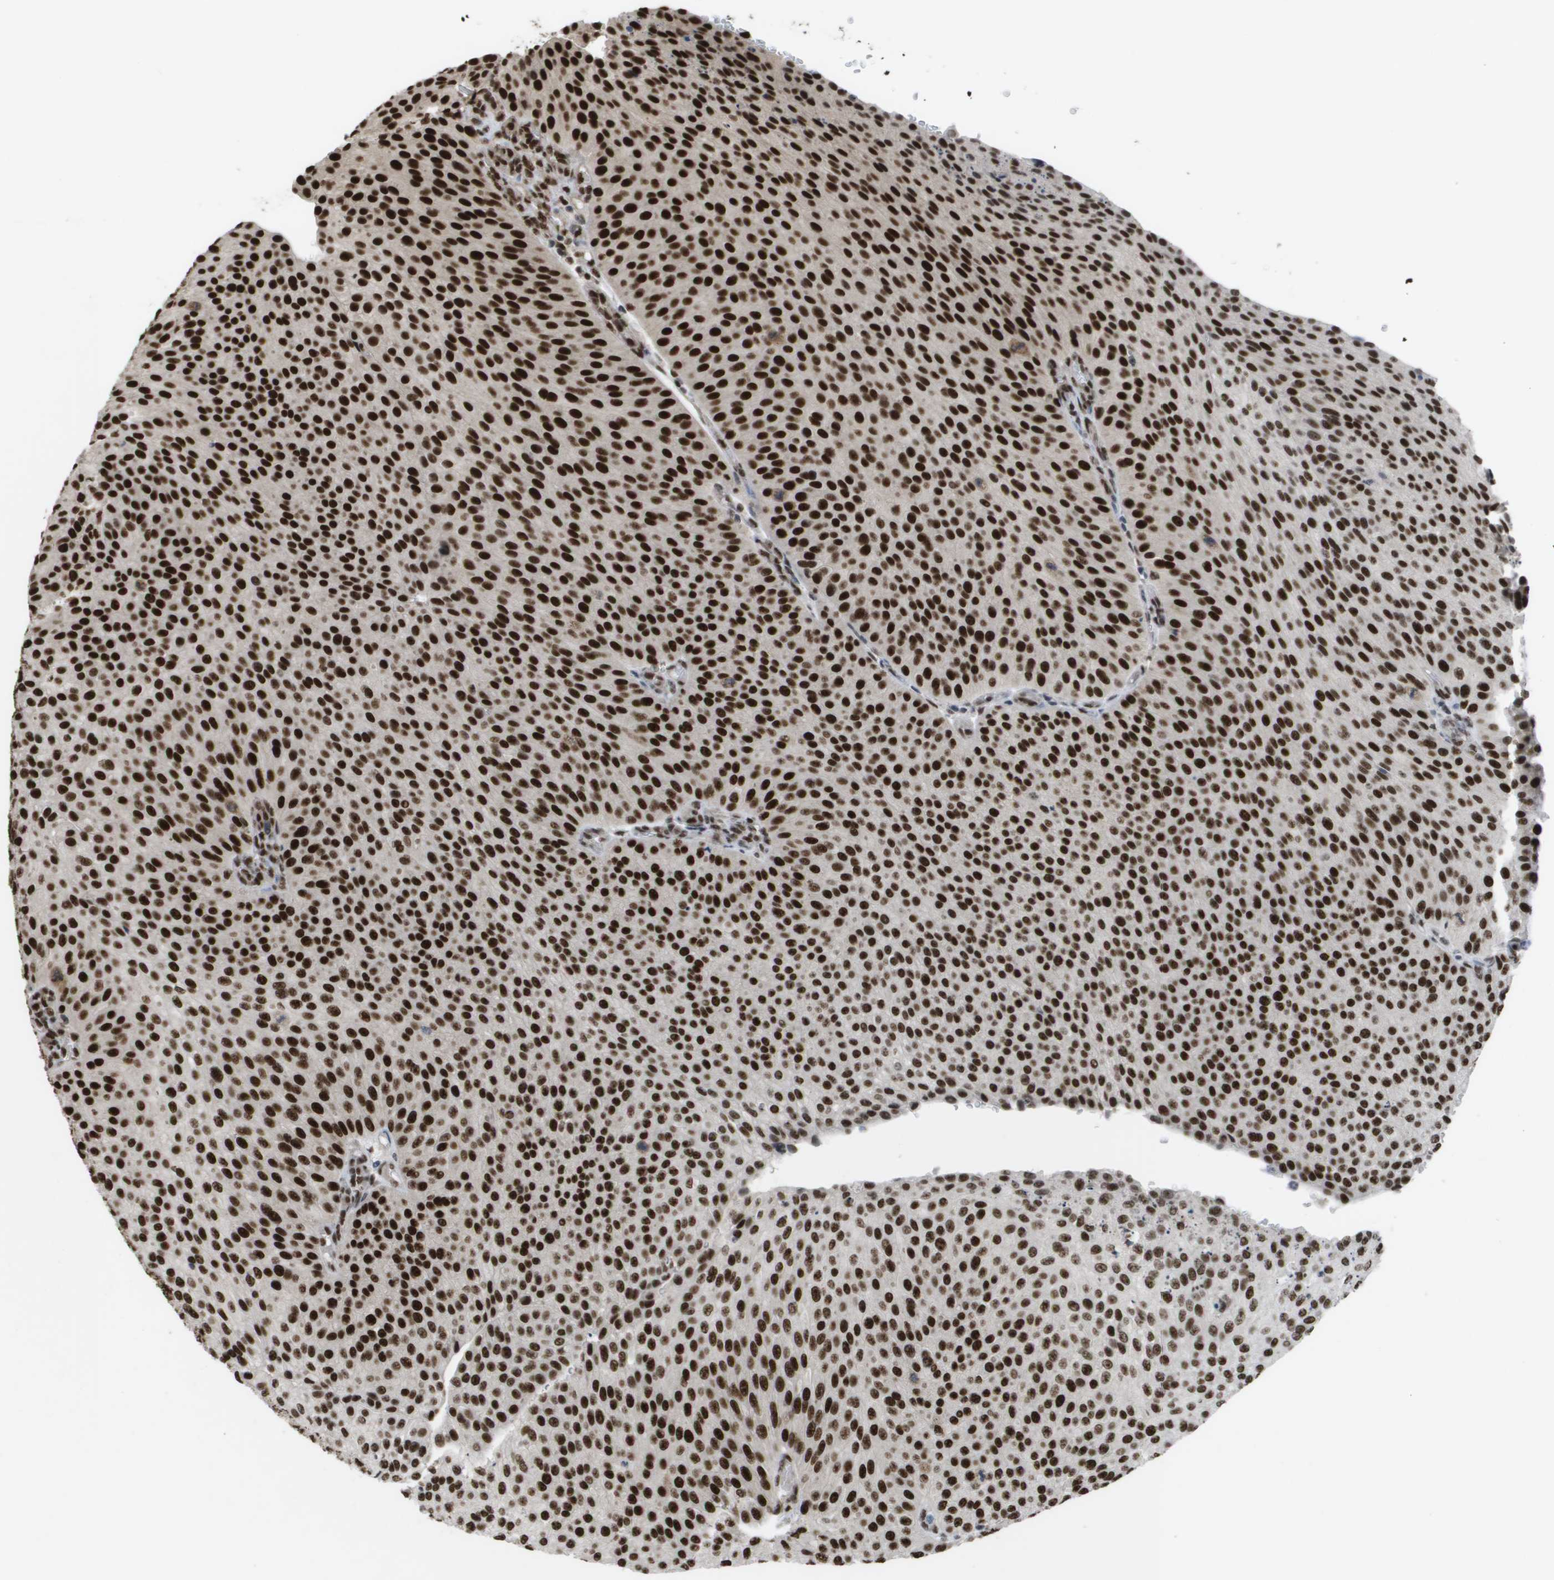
{"staining": {"intensity": "strong", "quantity": ">75%", "location": "nuclear"}, "tissue": "urothelial cancer", "cell_type": "Tumor cells", "image_type": "cancer", "snomed": [{"axis": "morphology", "description": "Urothelial carcinoma, Low grade"}, {"axis": "topography", "description": "Smooth muscle"}, {"axis": "topography", "description": "Urinary bladder"}], "caption": "Immunohistochemistry image of human urothelial cancer stained for a protein (brown), which displays high levels of strong nuclear expression in approximately >75% of tumor cells.", "gene": "CDT1", "patient": {"sex": "male", "age": 60}}